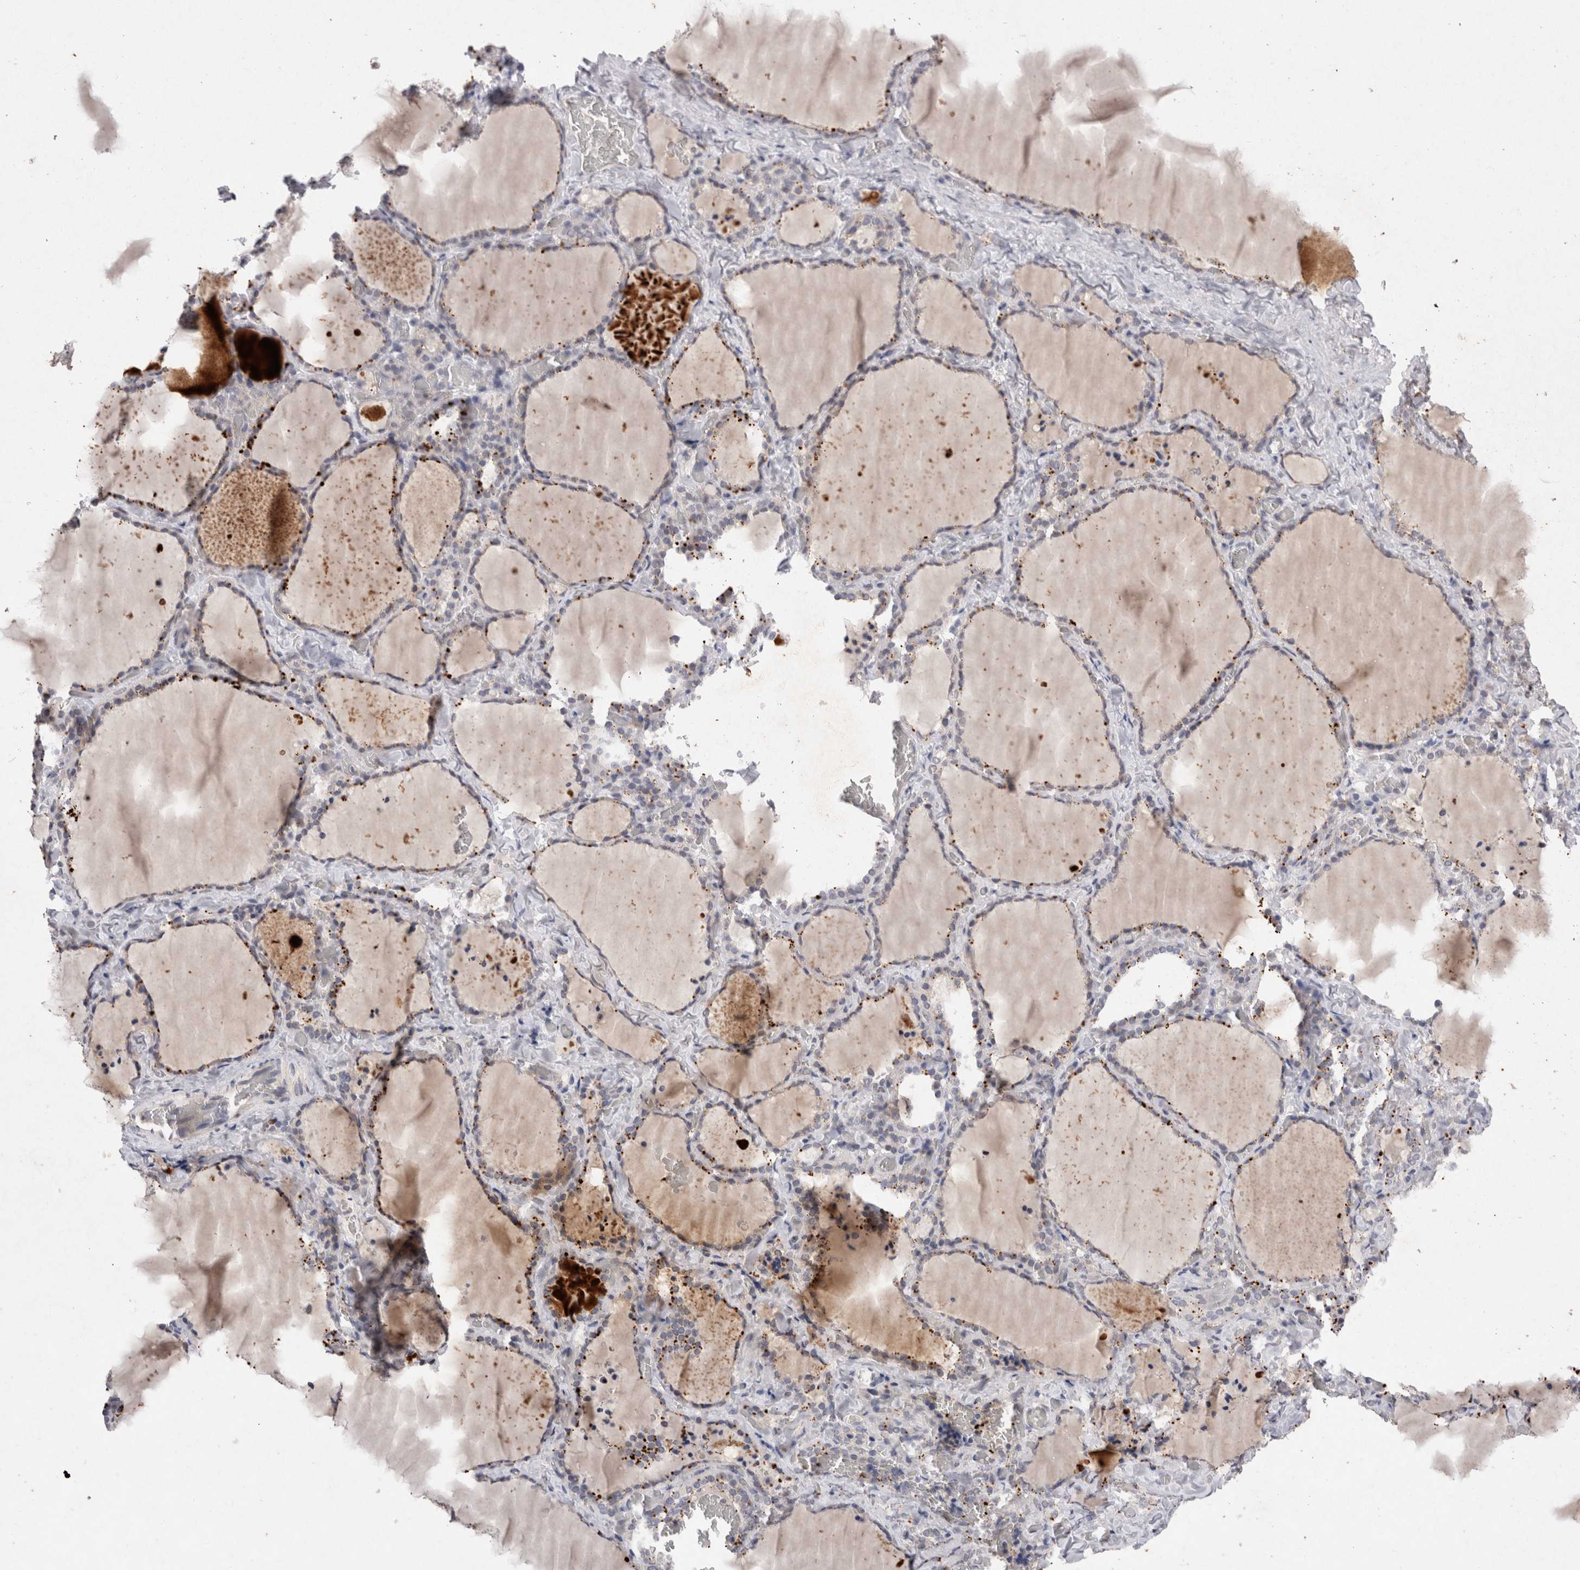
{"staining": {"intensity": "negative", "quantity": "none", "location": "none"}, "tissue": "thyroid gland", "cell_type": "Glandular cells", "image_type": "normal", "snomed": [{"axis": "morphology", "description": "Normal tissue, NOS"}, {"axis": "topography", "description": "Thyroid gland"}], "caption": "Immunohistochemistry (IHC) micrograph of normal thyroid gland stained for a protein (brown), which reveals no staining in glandular cells. (DAB (3,3'-diaminobenzidine) immunohistochemistry (IHC) visualized using brightfield microscopy, high magnification).", "gene": "RASSF3", "patient": {"sex": "female", "age": 22}}